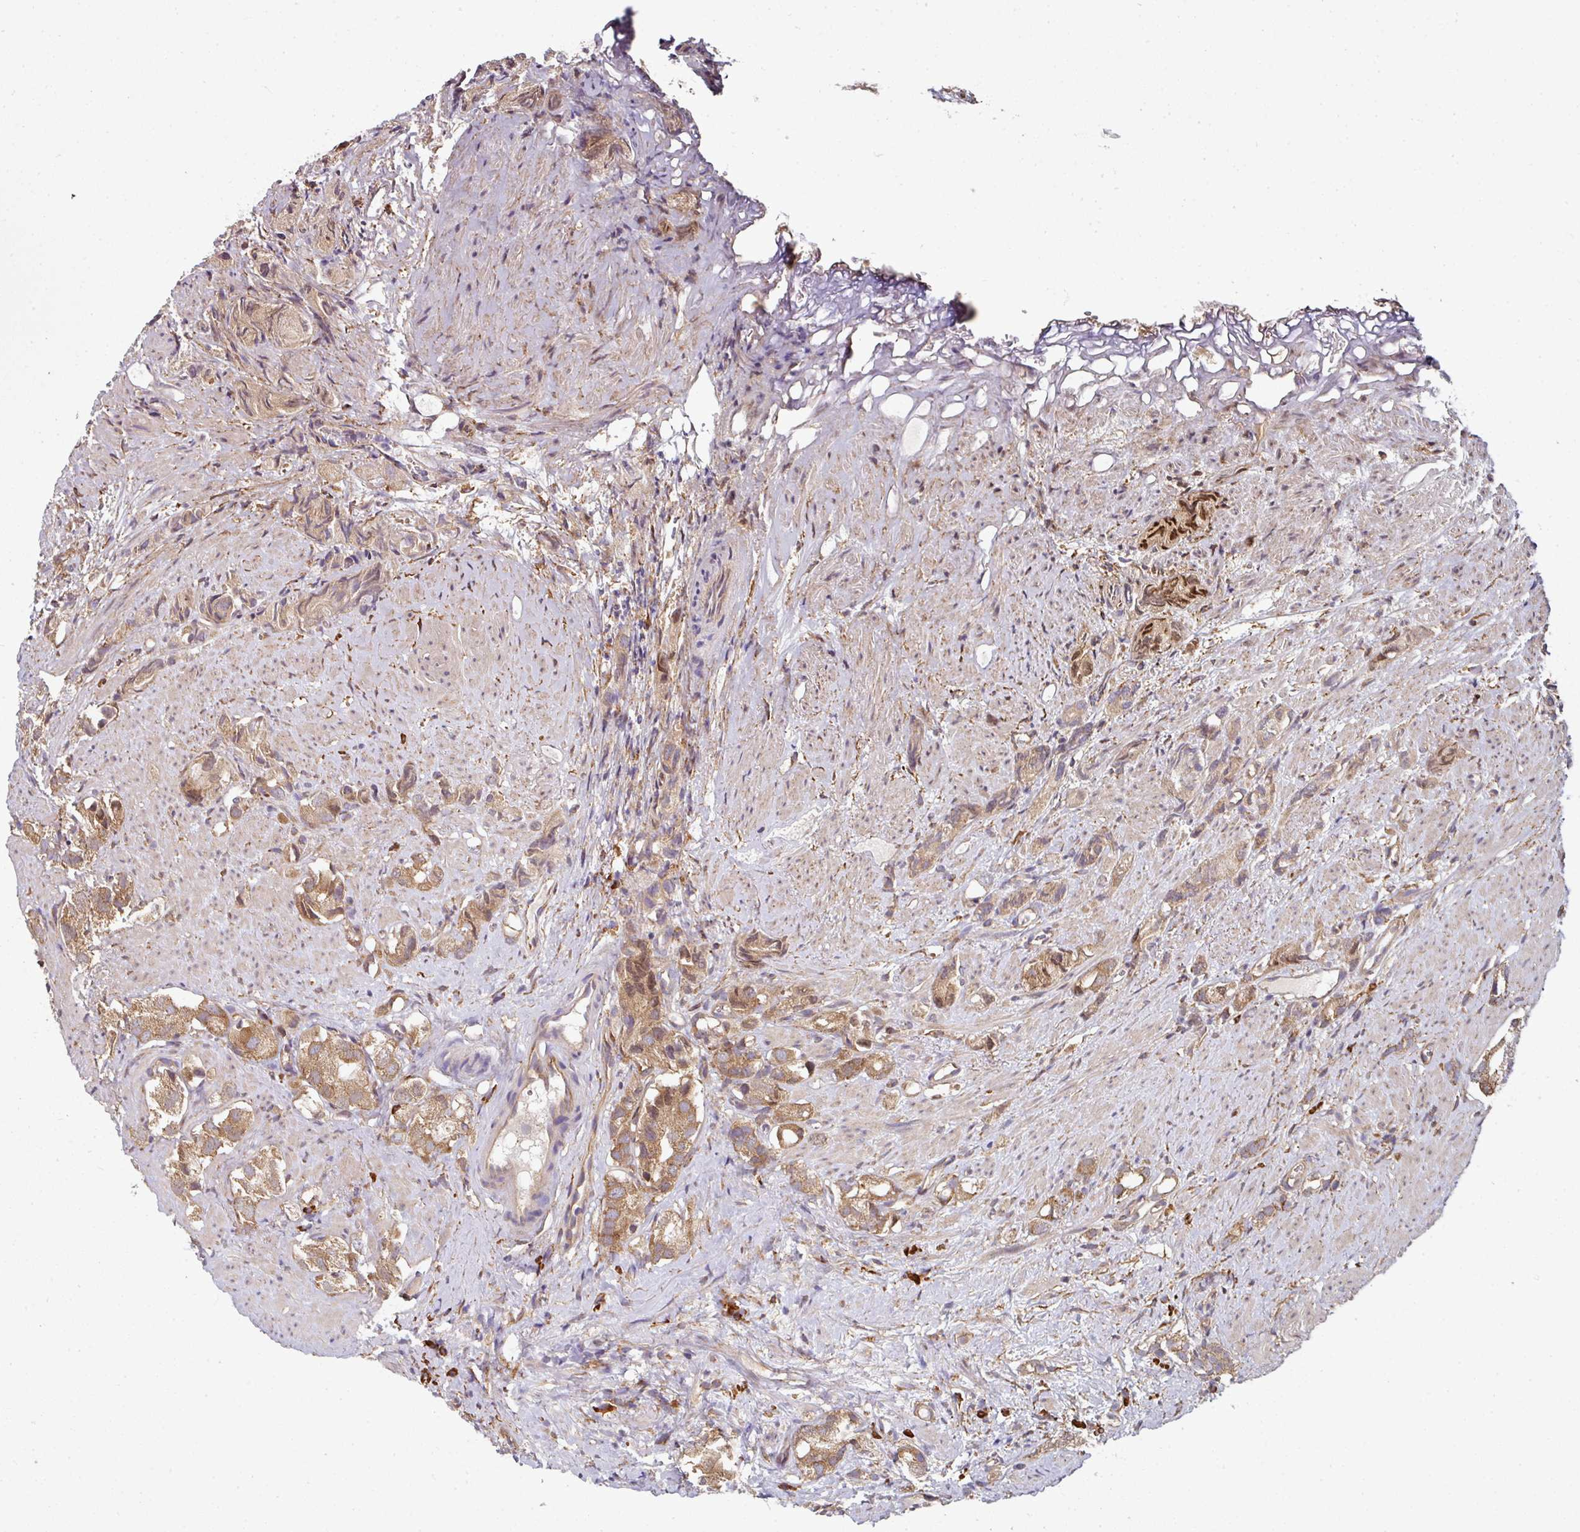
{"staining": {"intensity": "moderate", "quantity": ">75%", "location": "cytoplasmic/membranous"}, "tissue": "prostate cancer", "cell_type": "Tumor cells", "image_type": "cancer", "snomed": [{"axis": "morphology", "description": "Adenocarcinoma, High grade"}, {"axis": "topography", "description": "Prostate"}], "caption": "Moderate cytoplasmic/membranous expression for a protein is seen in about >75% of tumor cells of prostate cancer using IHC.", "gene": "FAT4", "patient": {"sex": "male", "age": 82}}